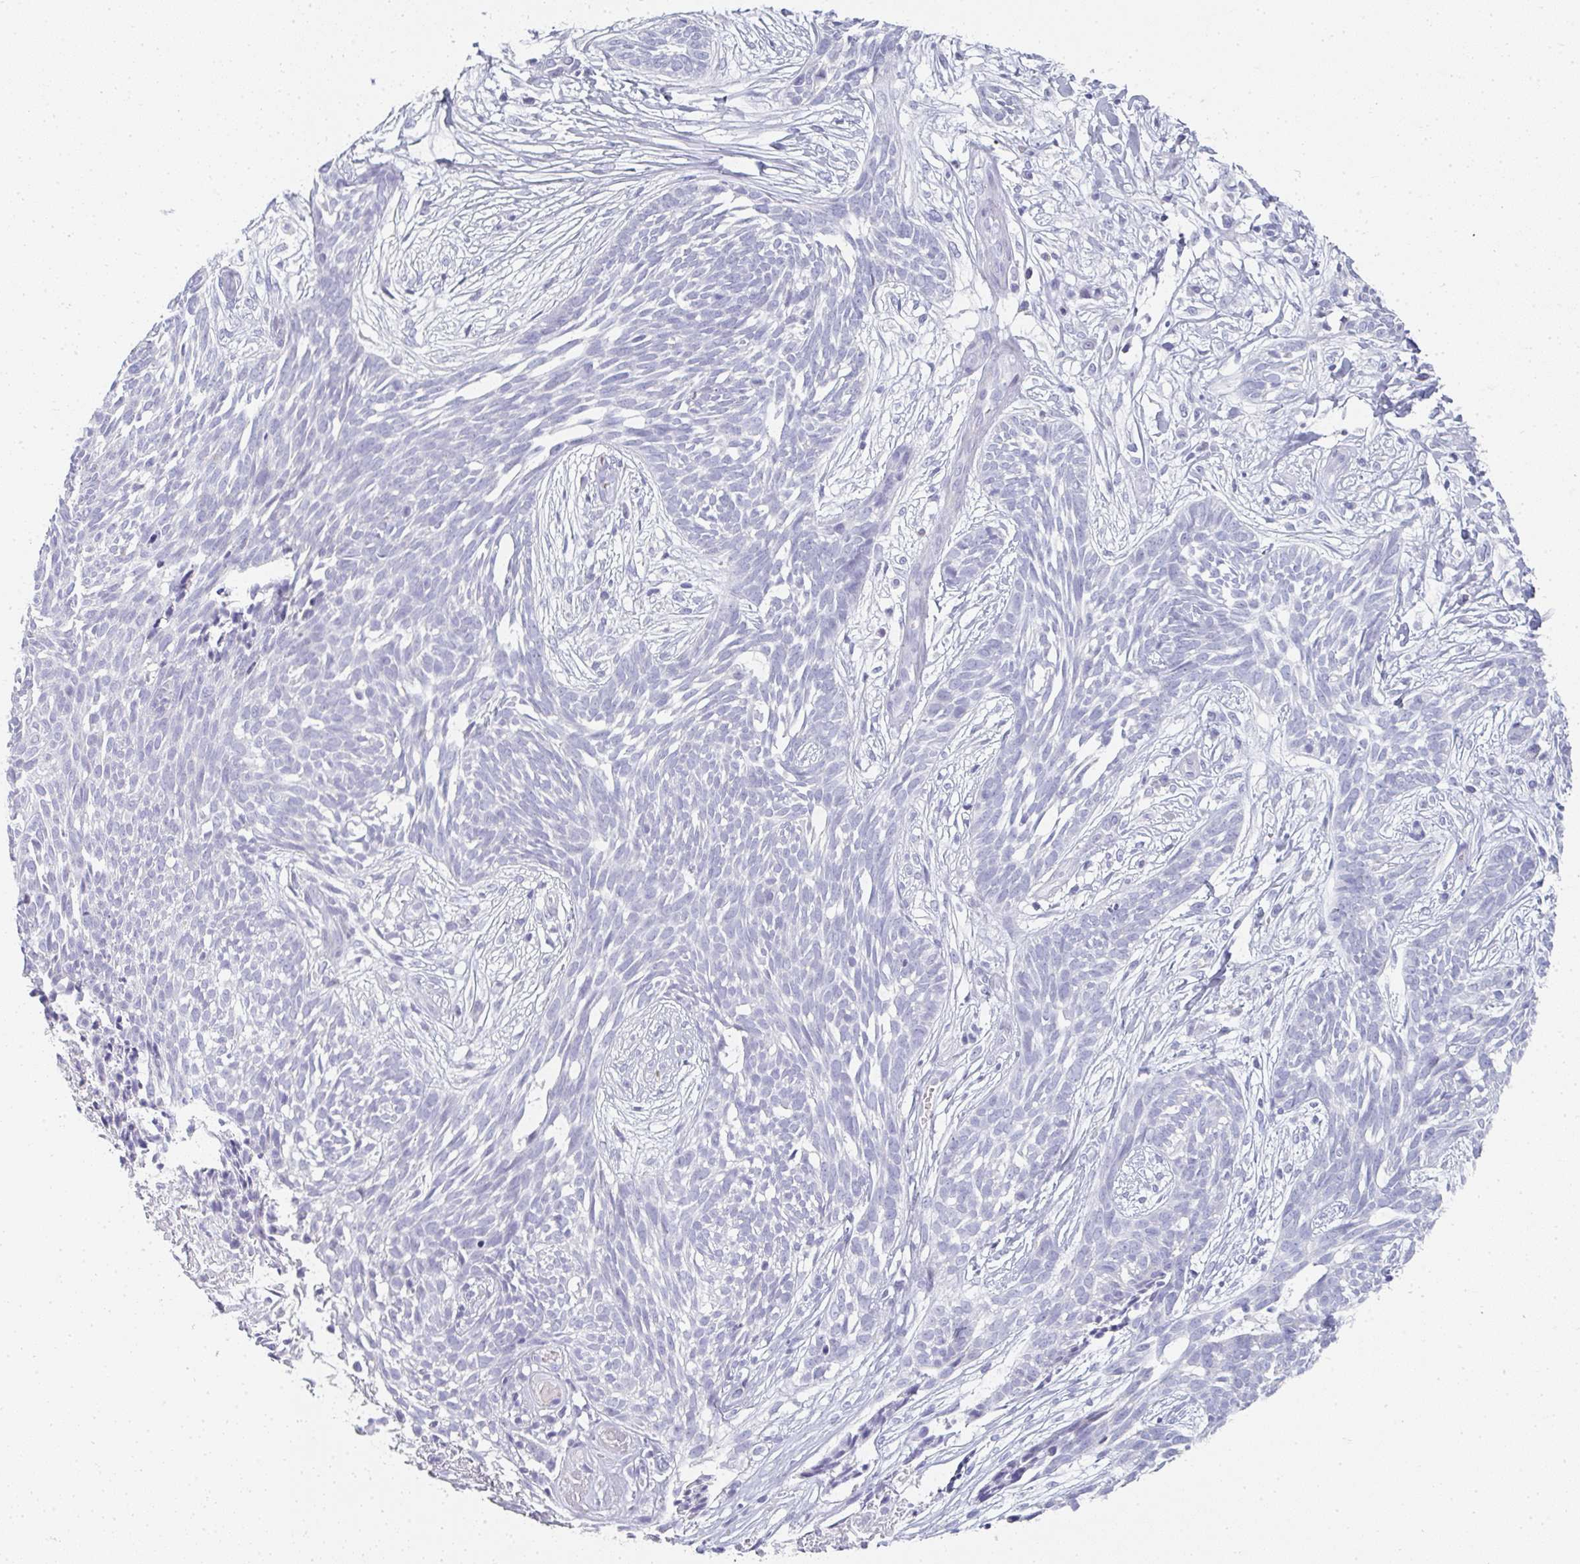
{"staining": {"intensity": "negative", "quantity": "none", "location": "none"}, "tissue": "skin cancer", "cell_type": "Tumor cells", "image_type": "cancer", "snomed": [{"axis": "morphology", "description": "Basal cell carcinoma"}, {"axis": "topography", "description": "Skin"}, {"axis": "topography", "description": "Skin, foot"}], "caption": "Immunohistochemistry (IHC) photomicrograph of basal cell carcinoma (skin) stained for a protein (brown), which exhibits no staining in tumor cells.", "gene": "NEU2", "patient": {"sex": "female", "age": 86}}